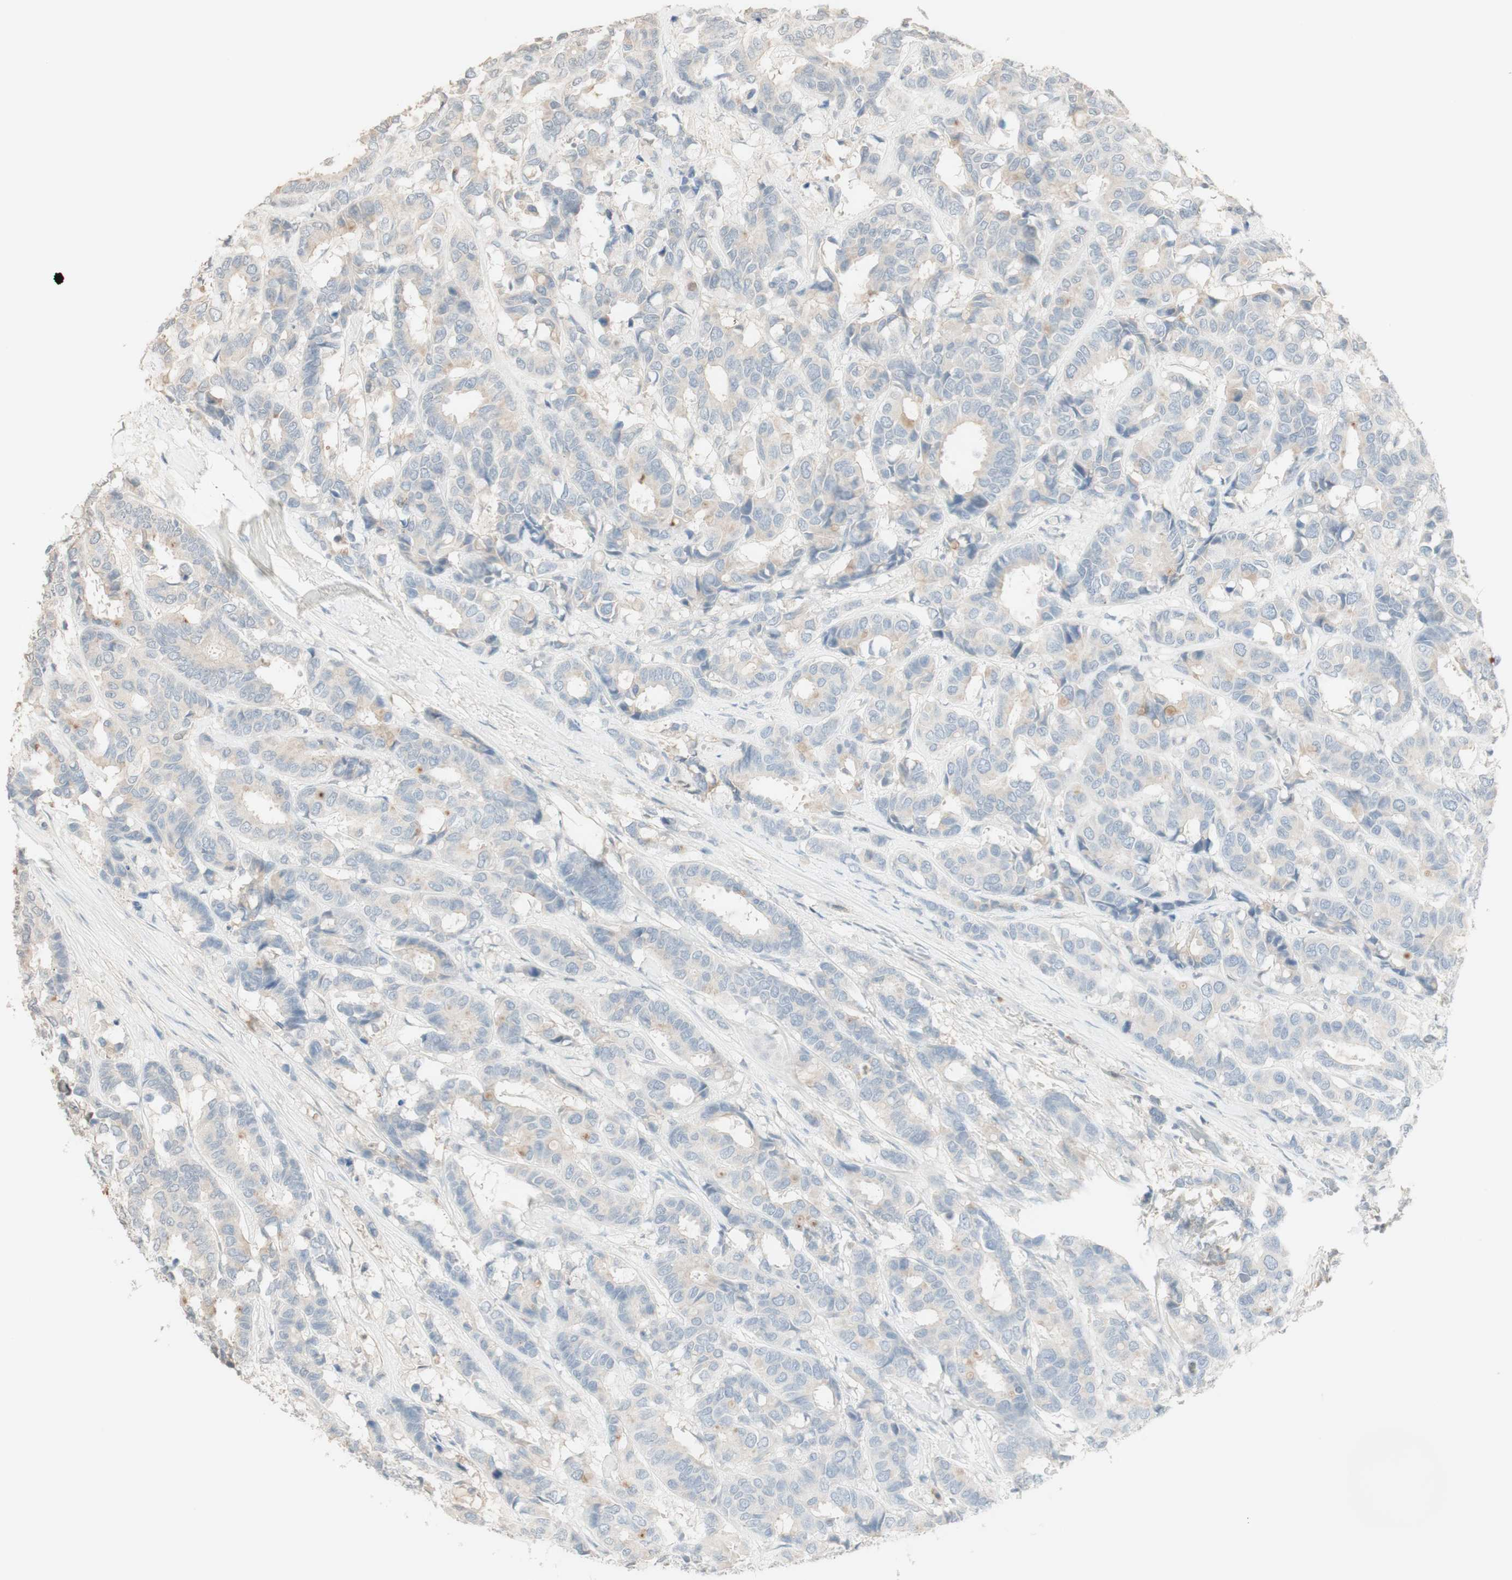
{"staining": {"intensity": "negative", "quantity": "none", "location": "none"}, "tissue": "breast cancer", "cell_type": "Tumor cells", "image_type": "cancer", "snomed": [{"axis": "morphology", "description": "Duct carcinoma"}, {"axis": "topography", "description": "Breast"}], "caption": "Breast cancer stained for a protein using immunohistochemistry reveals no positivity tumor cells.", "gene": "IFNG", "patient": {"sex": "female", "age": 87}}